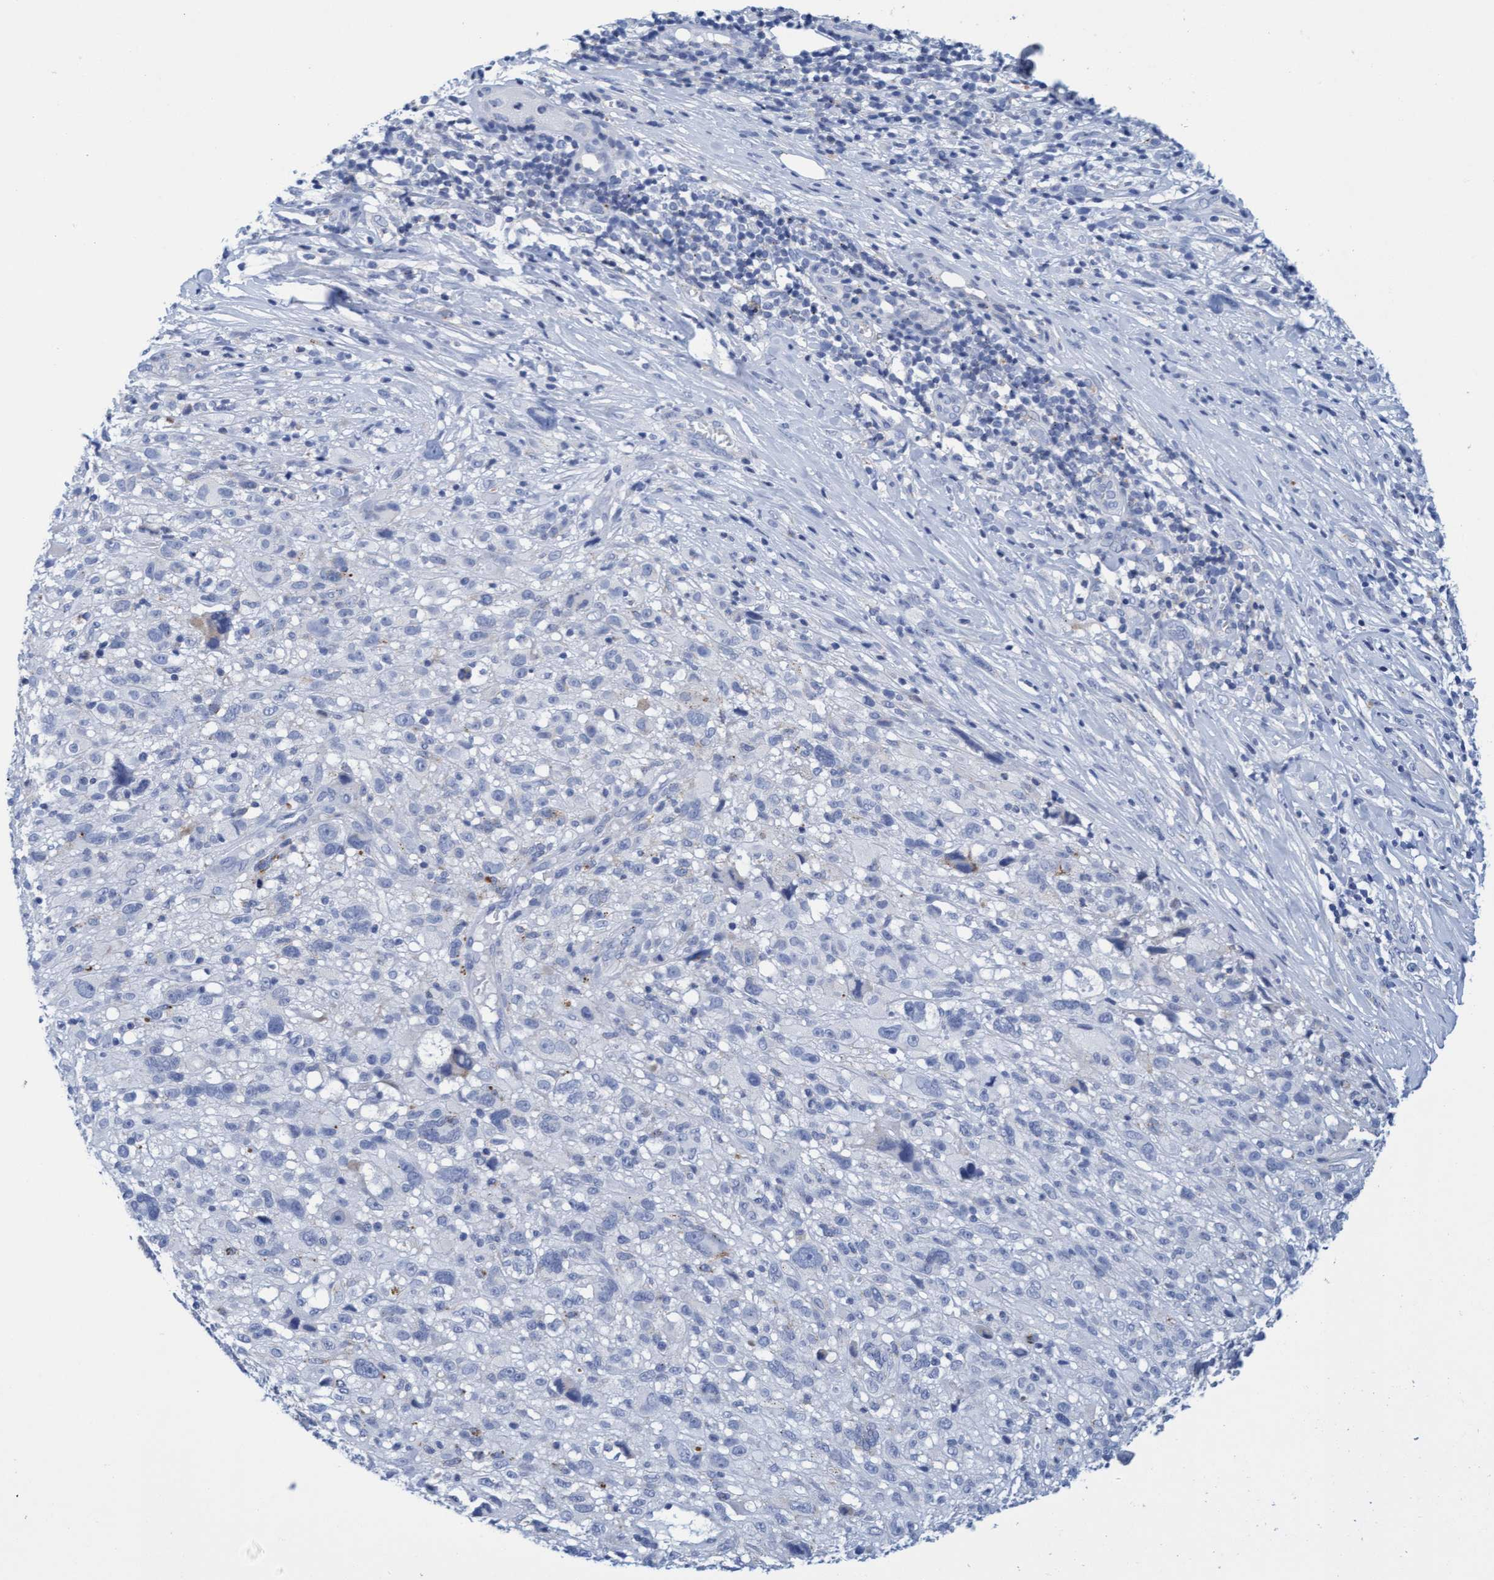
{"staining": {"intensity": "negative", "quantity": "none", "location": "none"}, "tissue": "melanoma", "cell_type": "Tumor cells", "image_type": "cancer", "snomed": [{"axis": "morphology", "description": "Malignant melanoma, NOS"}, {"axis": "topography", "description": "Skin"}], "caption": "Malignant melanoma stained for a protein using IHC reveals no positivity tumor cells.", "gene": "SGSH", "patient": {"sex": "female", "age": 55}}